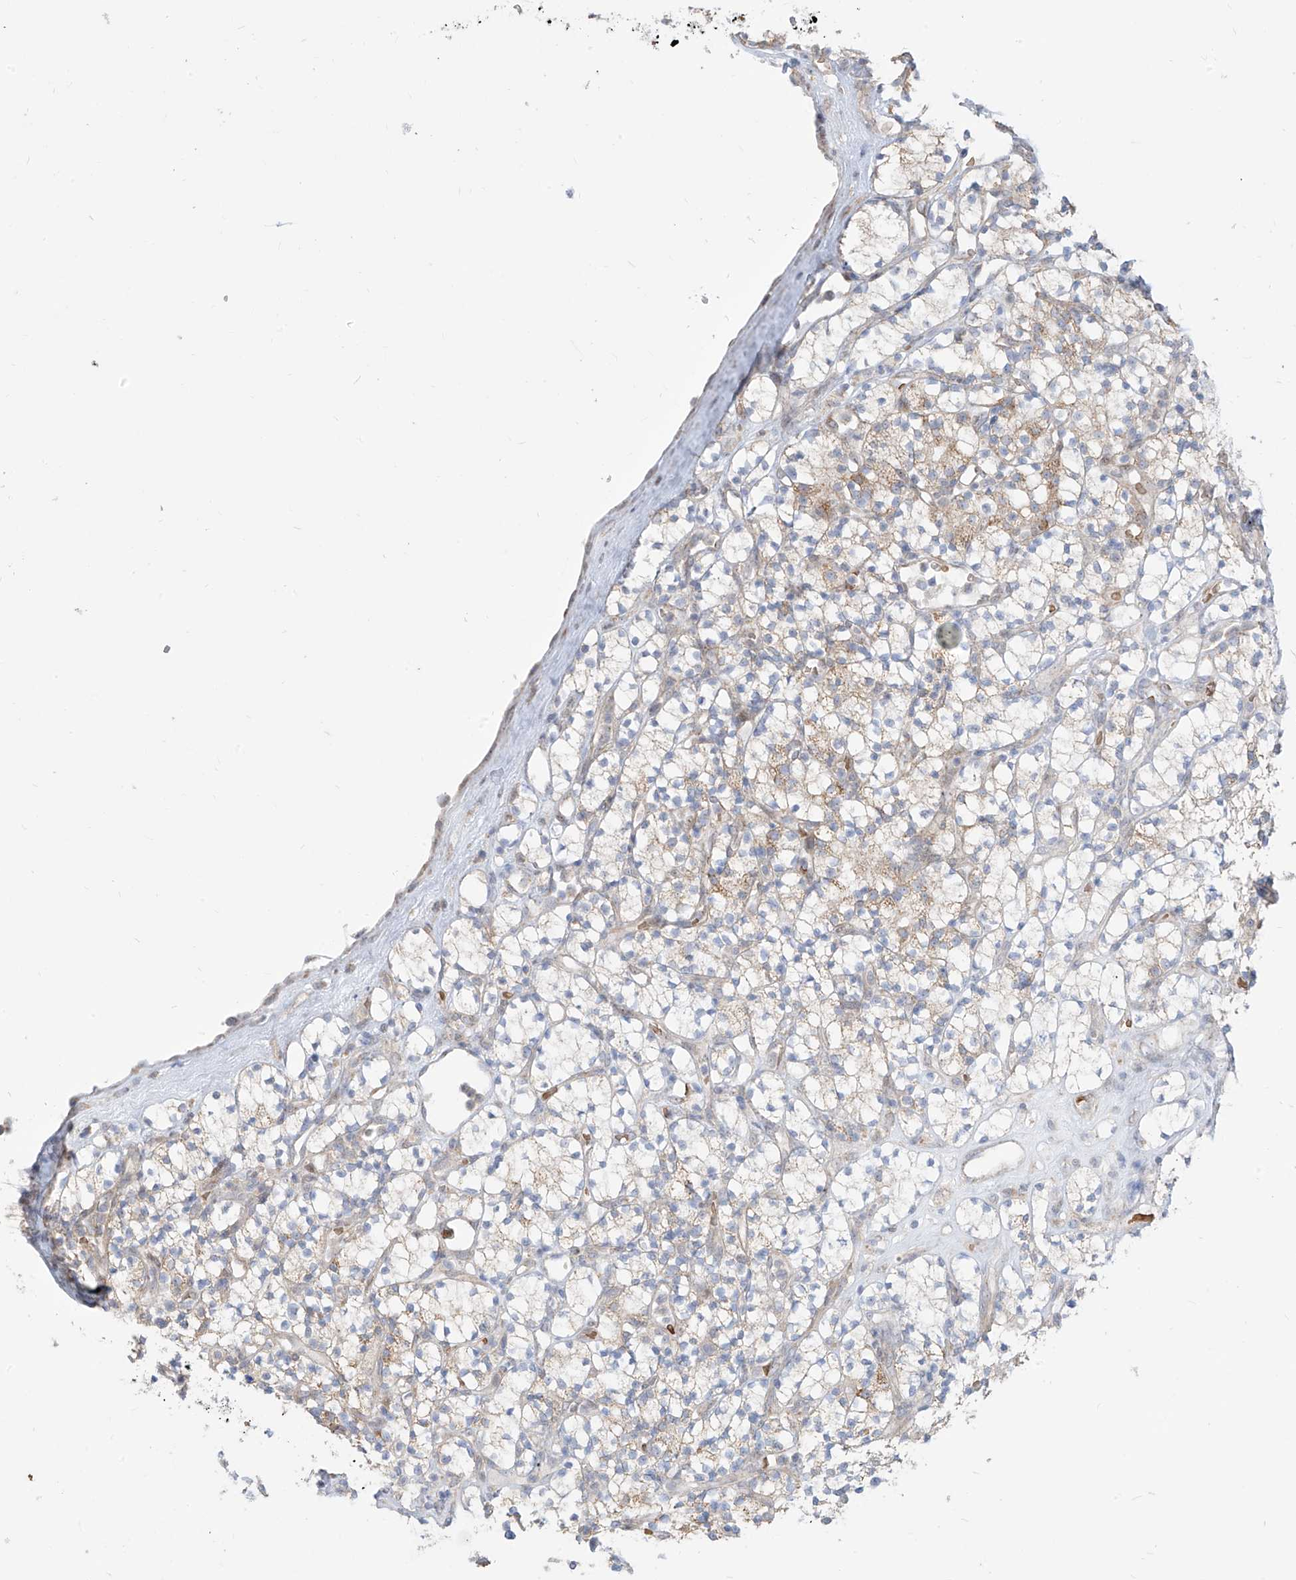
{"staining": {"intensity": "negative", "quantity": "none", "location": "none"}, "tissue": "renal cancer", "cell_type": "Tumor cells", "image_type": "cancer", "snomed": [{"axis": "morphology", "description": "Adenocarcinoma, NOS"}, {"axis": "topography", "description": "Kidney"}], "caption": "Immunohistochemical staining of human renal cancer (adenocarcinoma) displays no significant staining in tumor cells.", "gene": "ARHGEF40", "patient": {"sex": "male", "age": 77}}